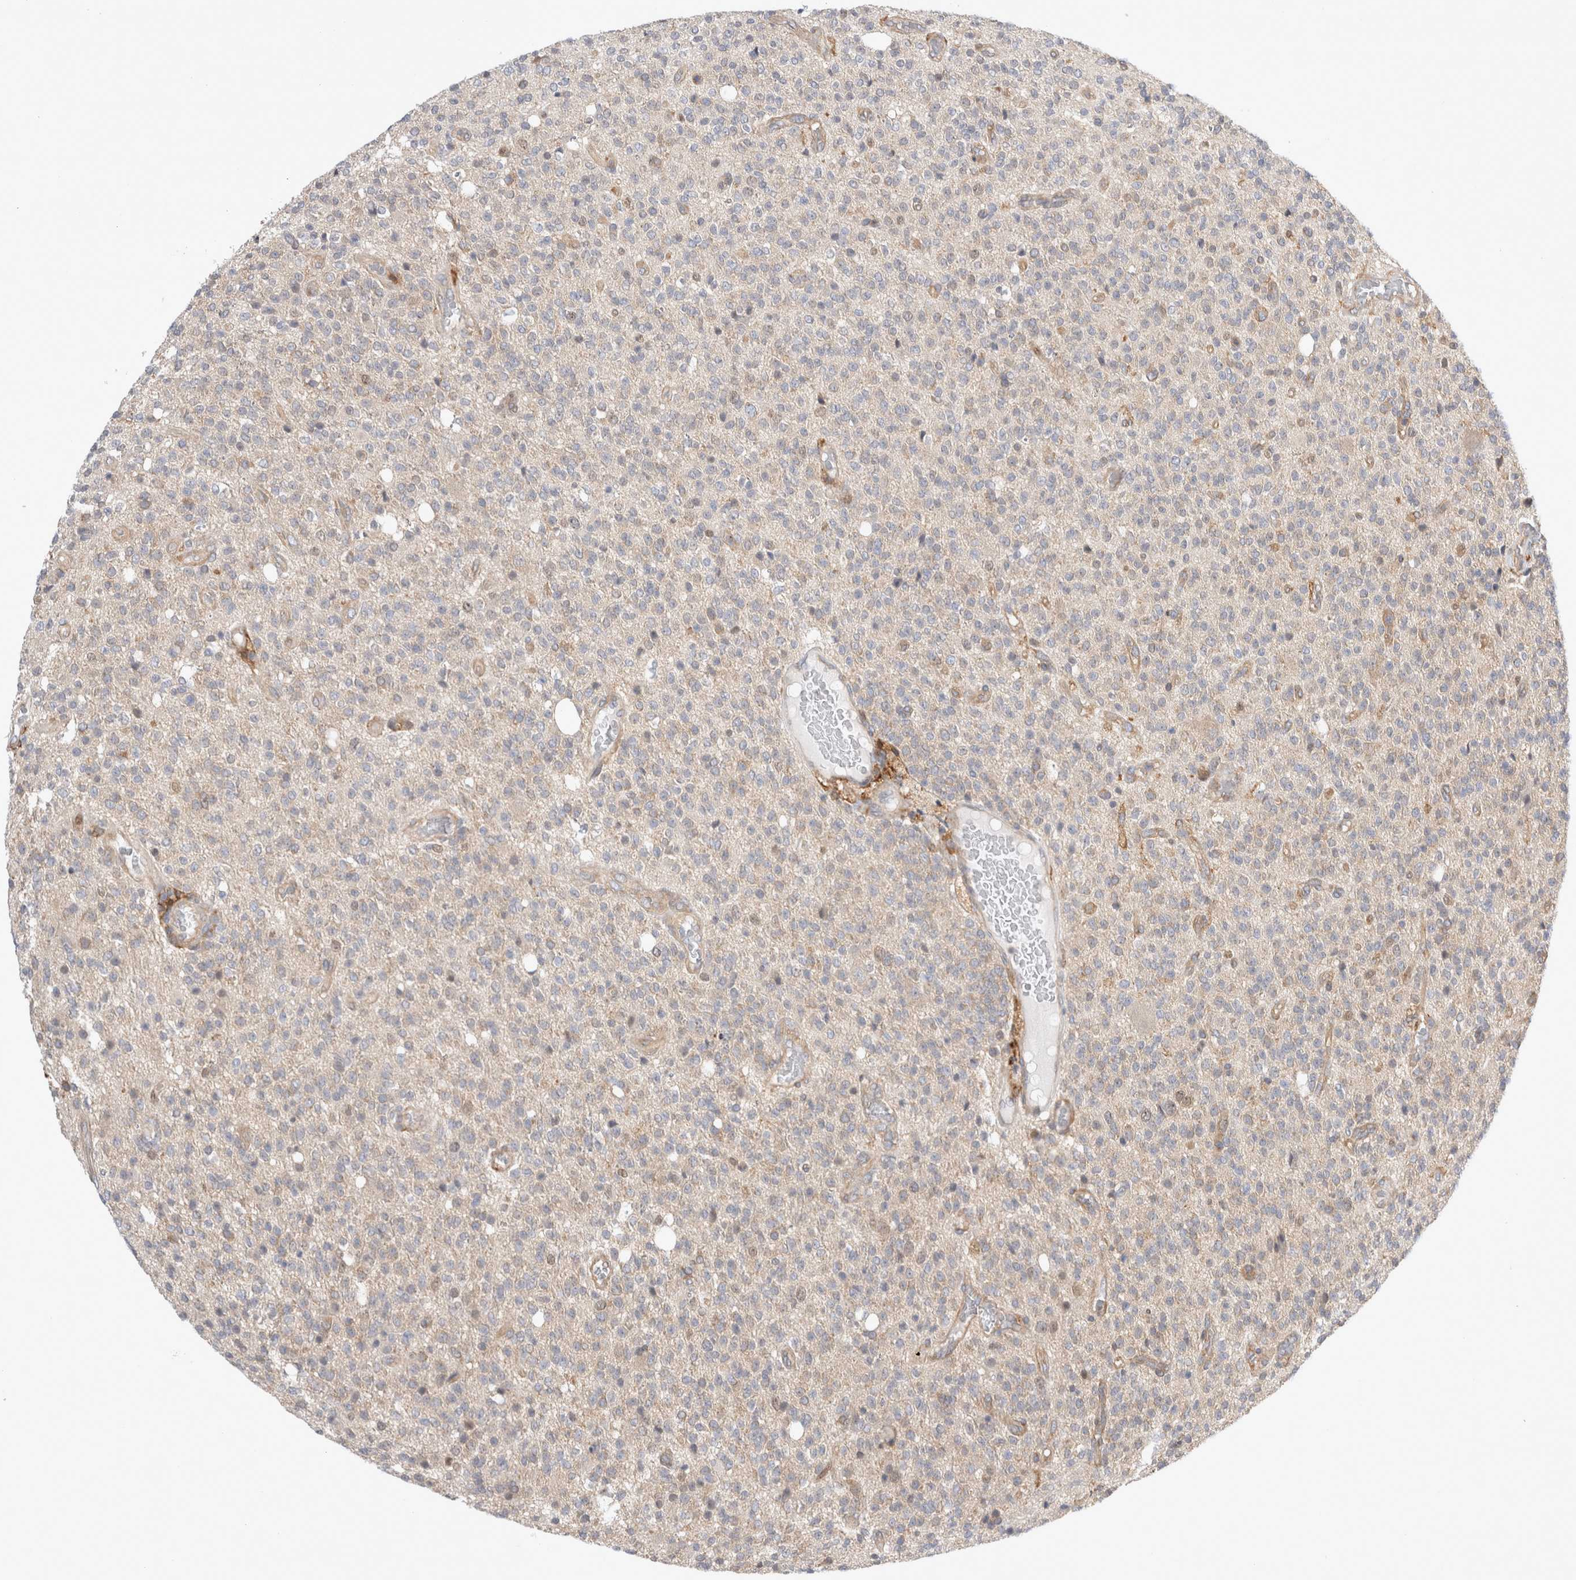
{"staining": {"intensity": "weak", "quantity": "25%-75%", "location": "cytoplasmic/membranous,nuclear"}, "tissue": "glioma", "cell_type": "Tumor cells", "image_type": "cancer", "snomed": [{"axis": "morphology", "description": "Glioma, malignant, High grade"}, {"axis": "topography", "description": "Brain"}], "caption": "The immunohistochemical stain labels weak cytoplasmic/membranous and nuclear staining in tumor cells of malignant glioma (high-grade) tissue.", "gene": "CDCA7L", "patient": {"sex": "male", "age": 34}}